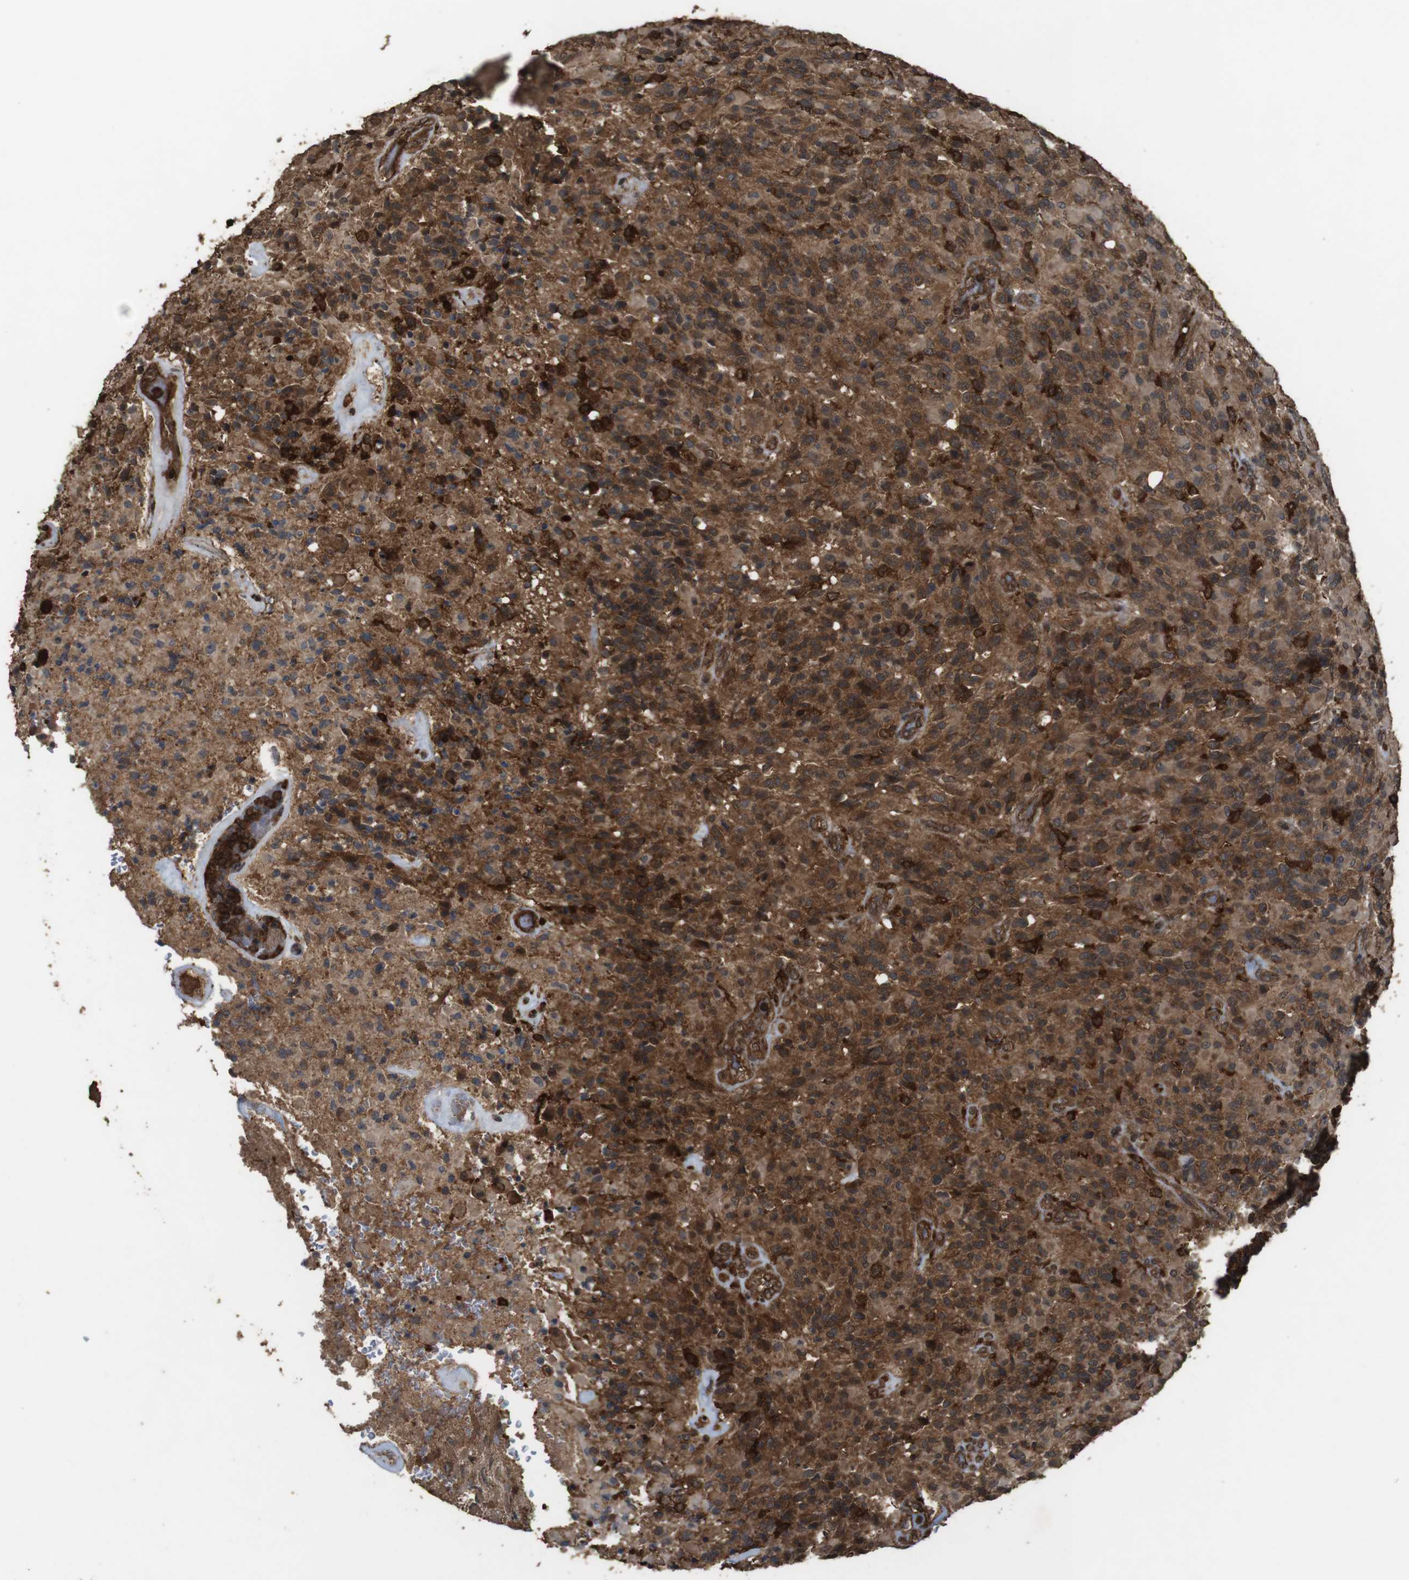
{"staining": {"intensity": "strong", "quantity": "25%-75%", "location": "cytoplasmic/membranous"}, "tissue": "glioma", "cell_type": "Tumor cells", "image_type": "cancer", "snomed": [{"axis": "morphology", "description": "Glioma, malignant, High grade"}, {"axis": "topography", "description": "Brain"}], "caption": "The histopathology image exhibits a brown stain indicating the presence of a protein in the cytoplasmic/membranous of tumor cells in glioma.", "gene": "BAG4", "patient": {"sex": "male", "age": 71}}